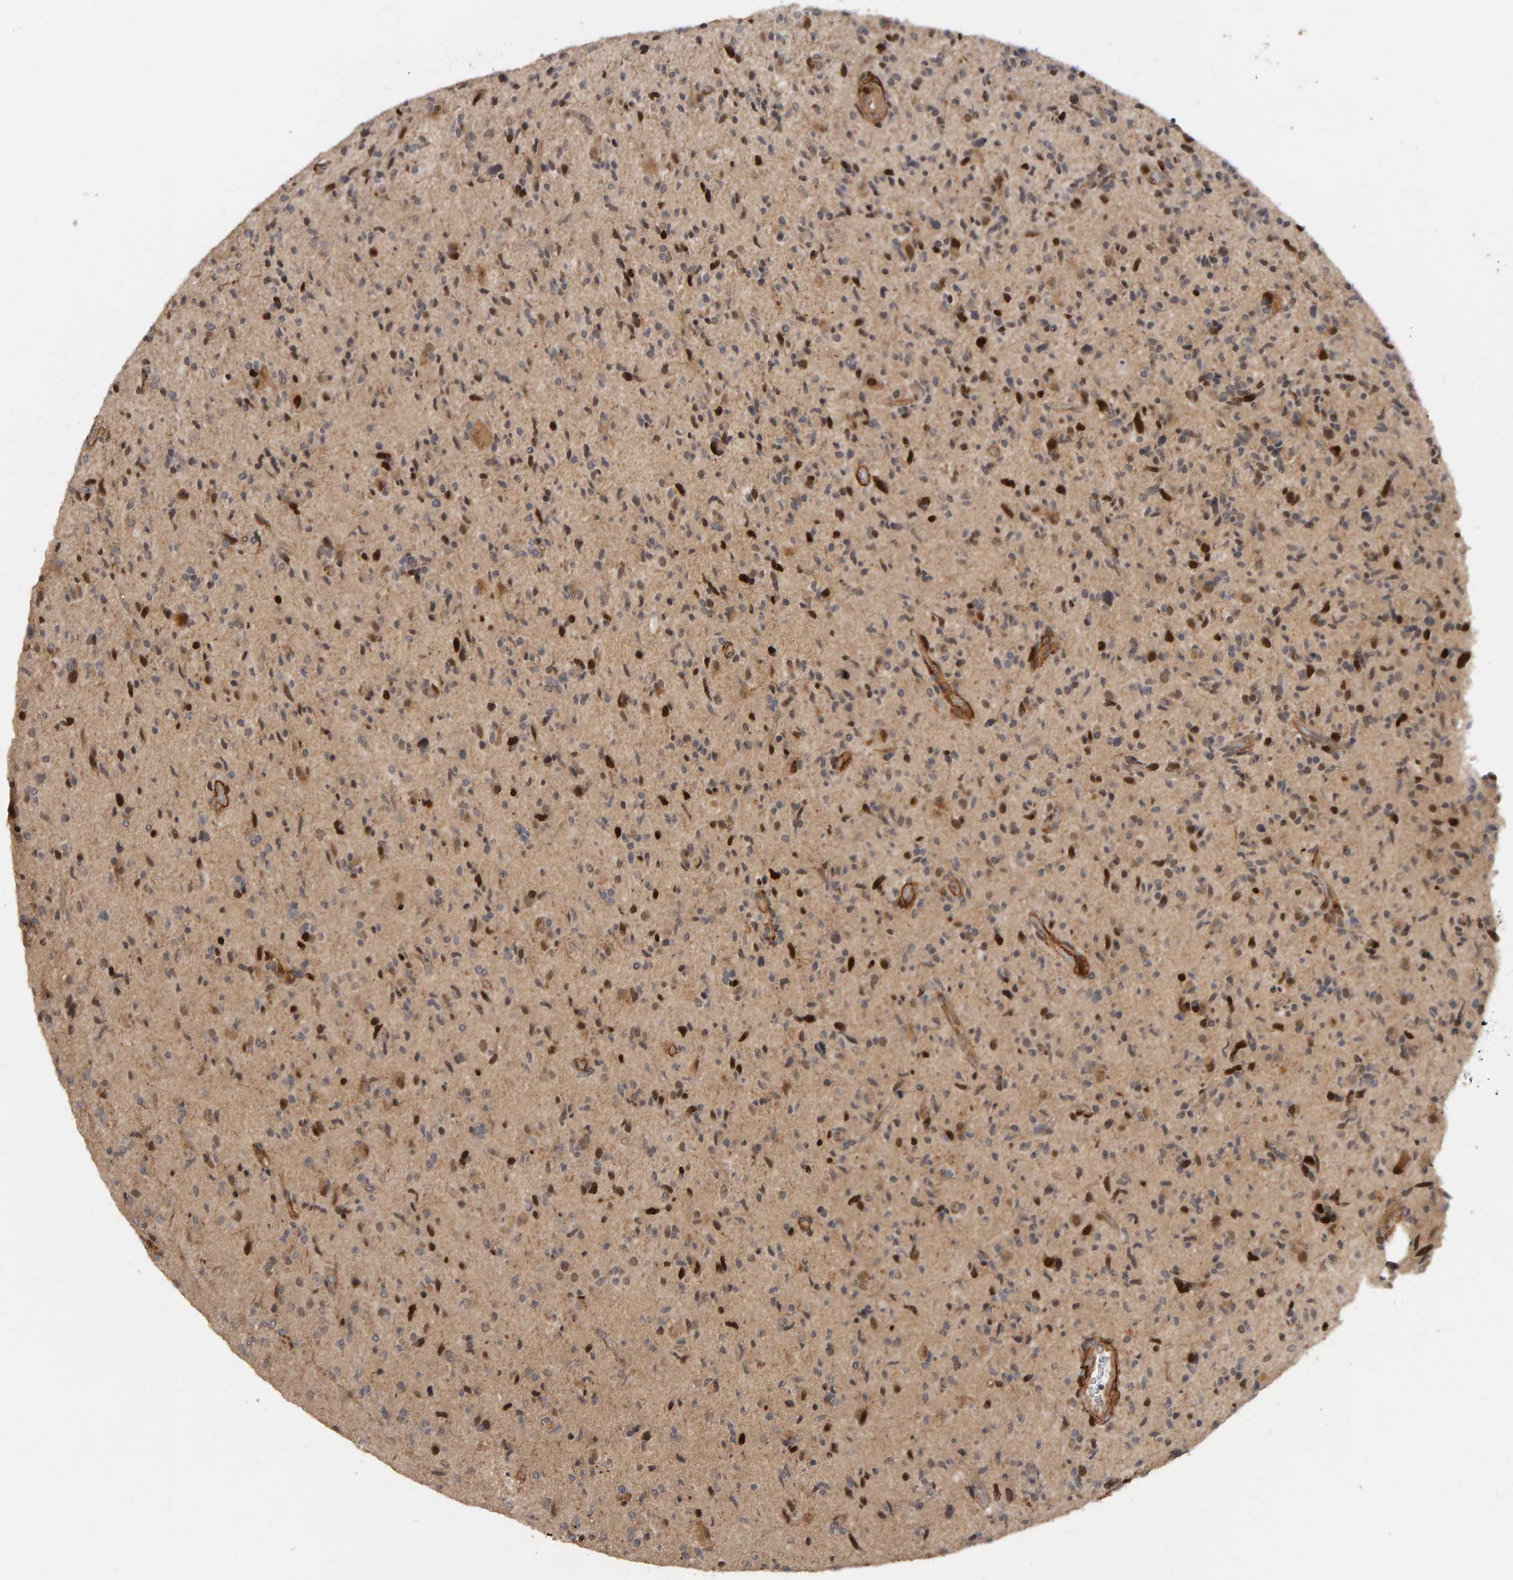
{"staining": {"intensity": "strong", "quantity": "<25%", "location": "nuclear"}, "tissue": "glioma", "cell_type": "Tumor cells", "image_type": "cancer", "snomed": [{"axis": "morphology", "description": "Glioma, malignant, High grade"}, {"axis": "topography", "description": "Brain"}], "caption": "Immunohistochemistry photomicrograph of malignant glioma (high-grade) stained for a protein (brown), which exhibits medium levels of strong nuclear expression in approximately <25% of tumor cells.", "gene": "CDCA5", "patient": {"sex": "male", "age": 72}}